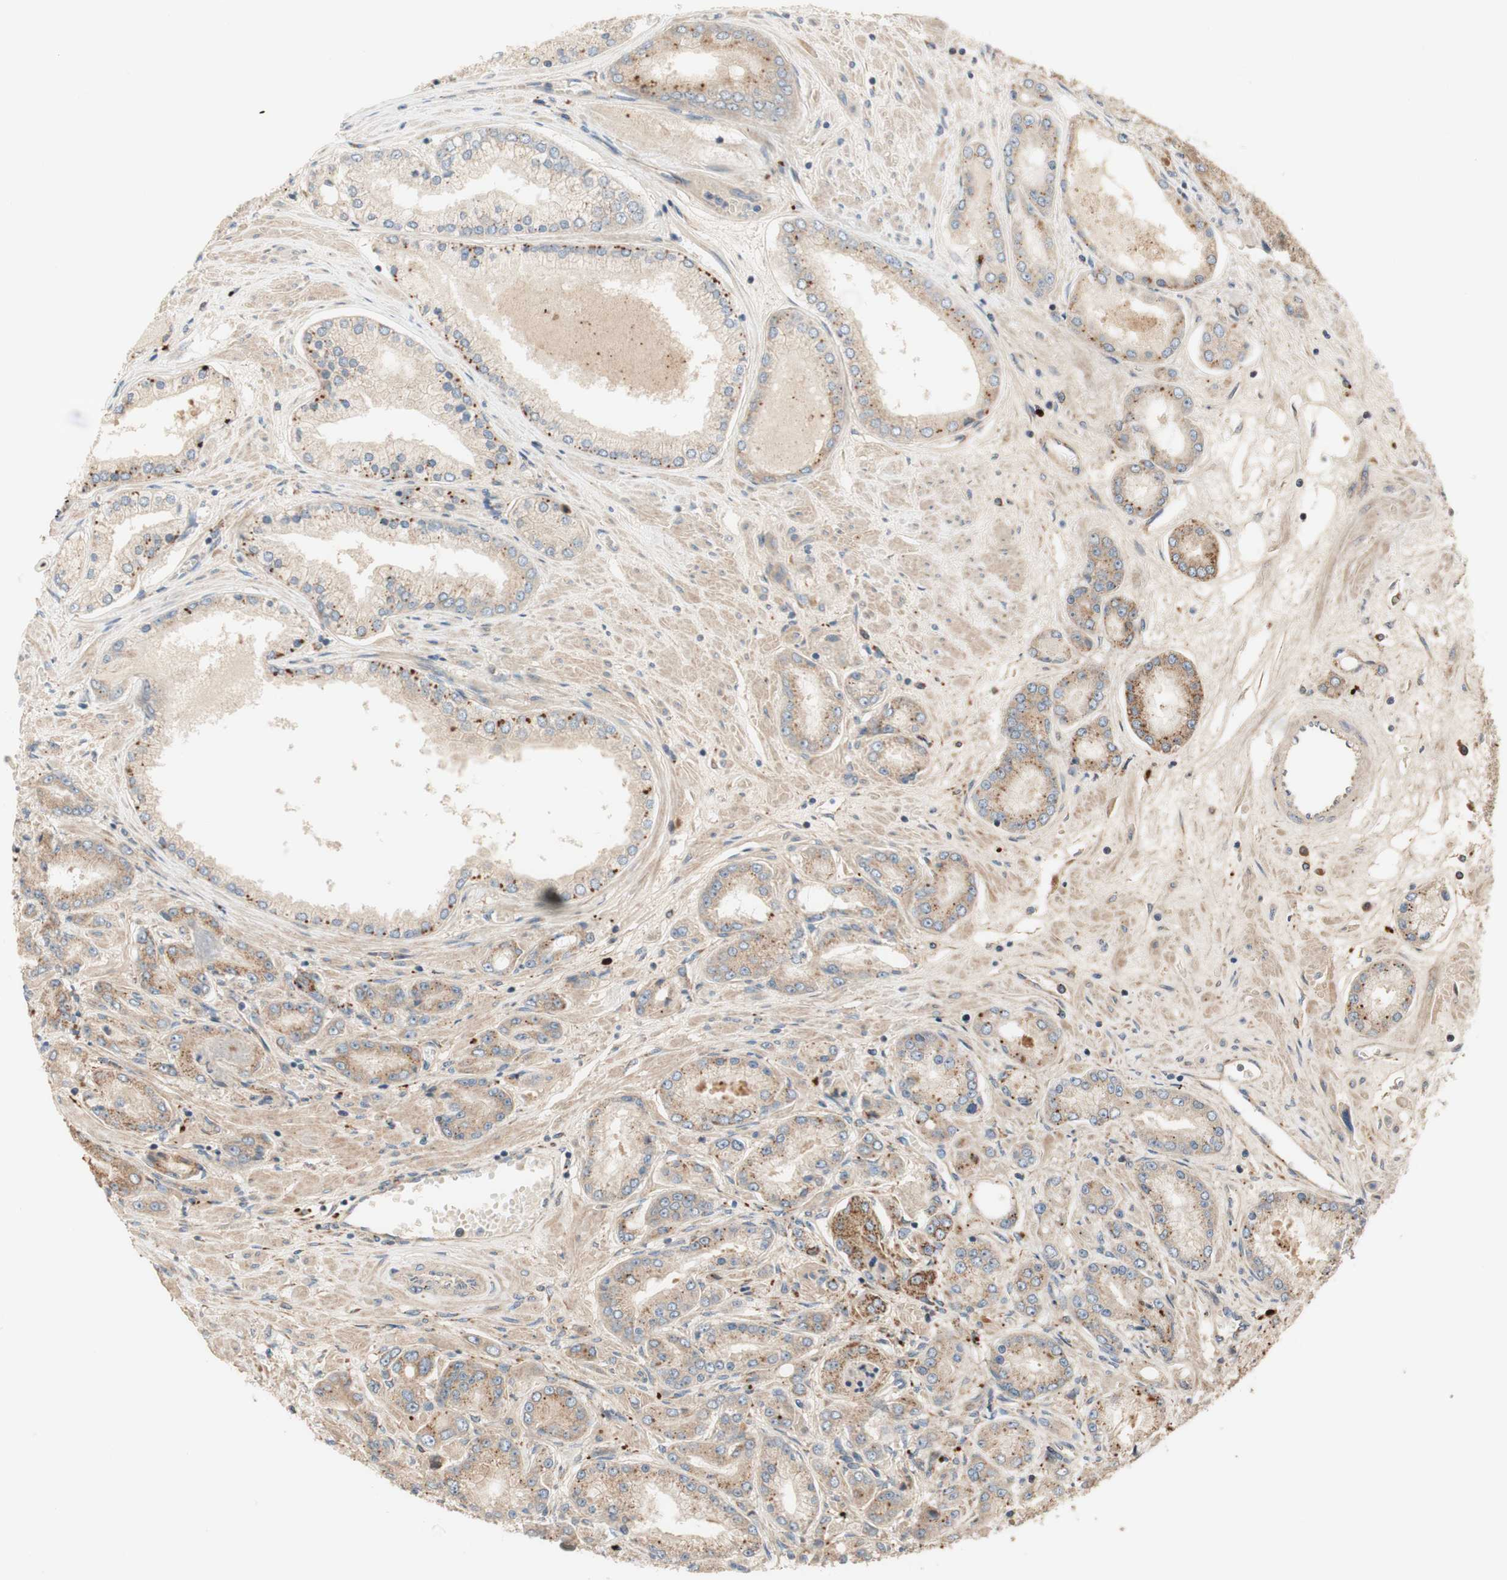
{"staining": {"intensity": "weak", "quantity": ">75%", "location": "cytoplasmic/membranous"}, "tissue": "prostate cancer", "cell_type": "Tumor cells", "image_type": "cancer", "snomed": [{"axis": "morphology", "description": "Adenocarcinoma, High grade"}, {"axis": "topography", "description": "Prostate"}], "caption": "IHC of human adenocarcinoma (high-grade) (prostate) exhibits low levels of weak cytoplasmic/membranous positivity in about >75% of tumor cells.", "gene": "PTPN21", "patient": {"sex": "male", "age": 59}}